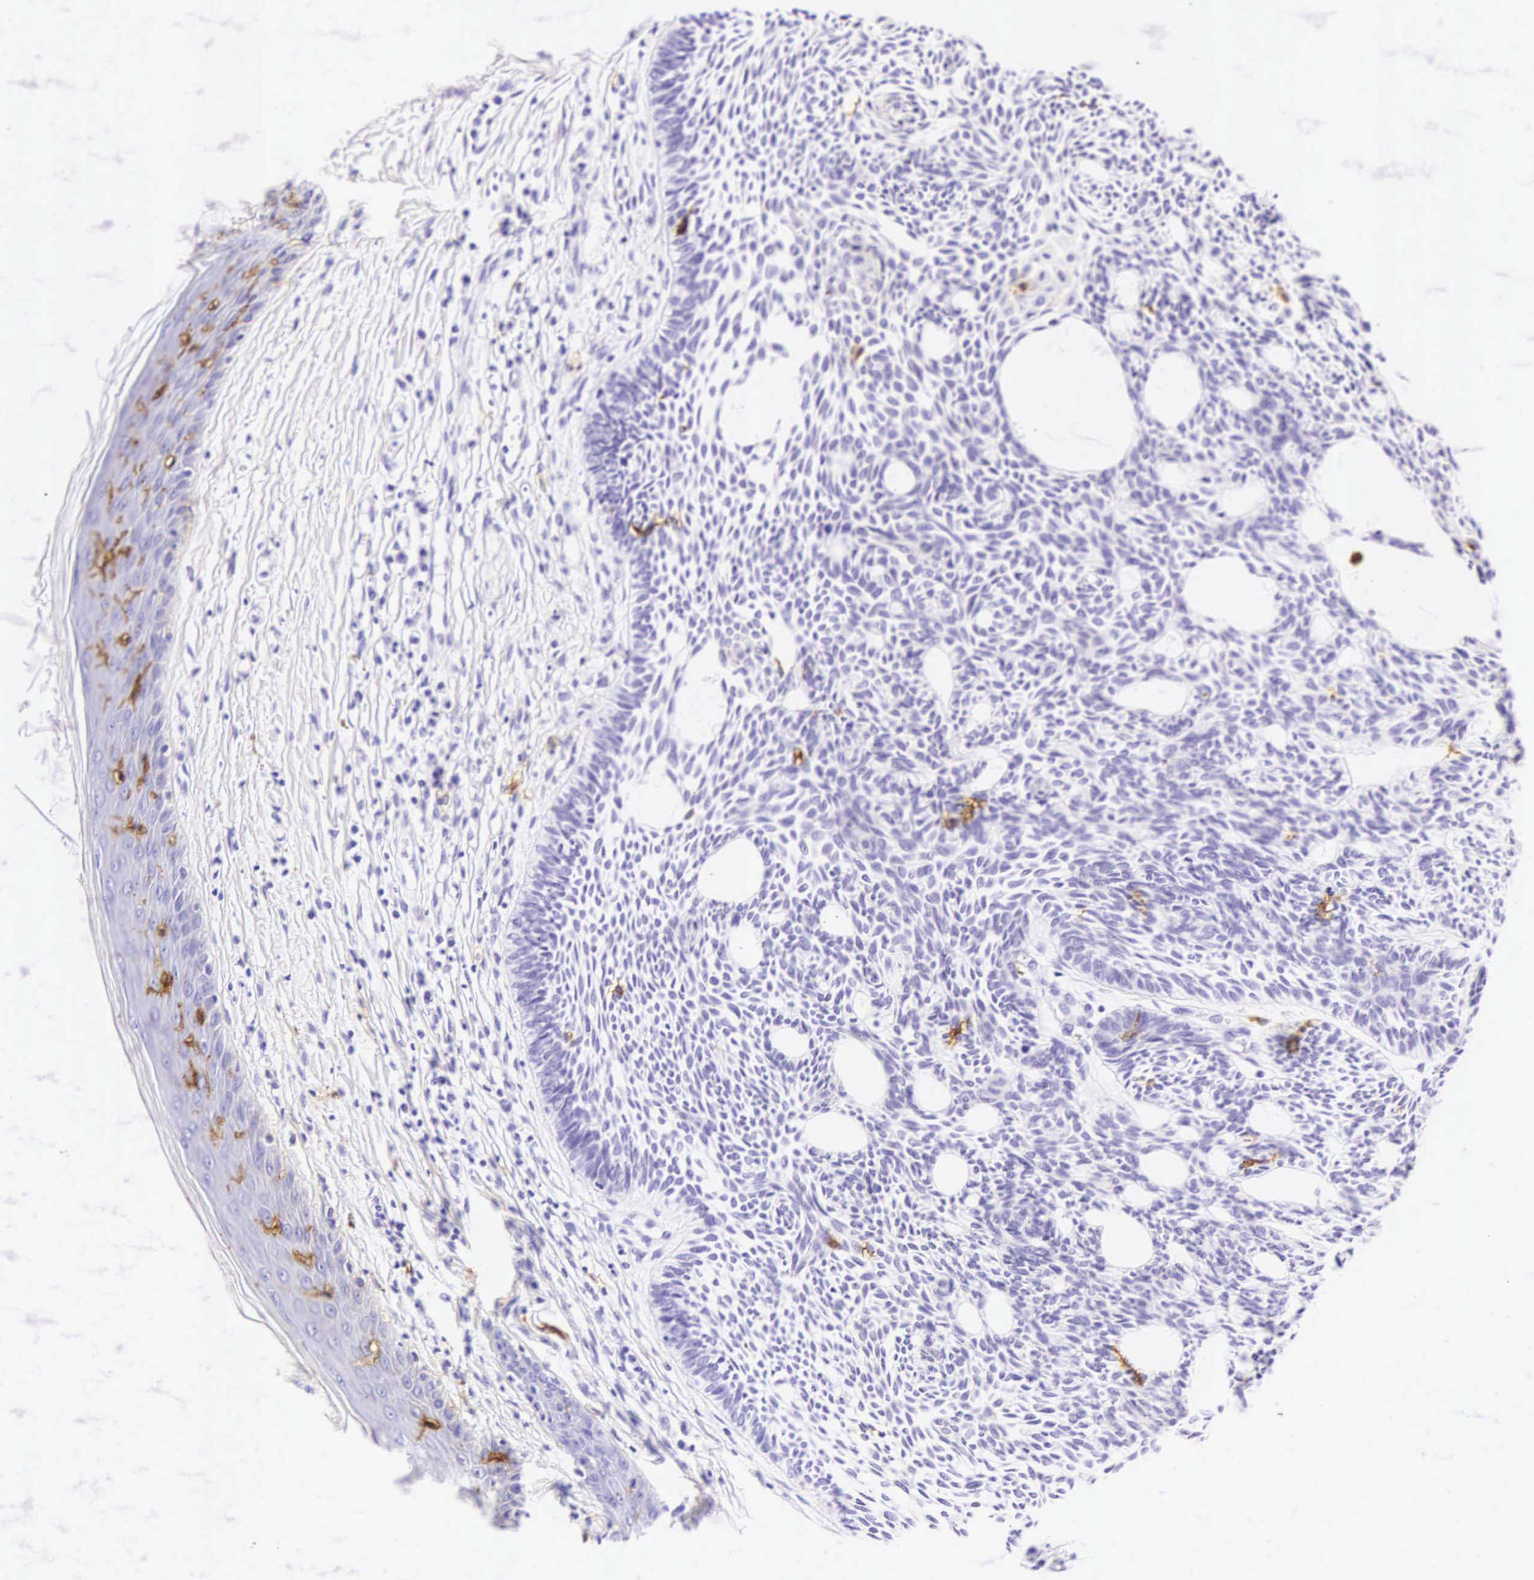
{"staining": {"intensity": "negative", "quantity": "none", "location": "none"}, "tissue": "skin cancer", "cell_type": "Tumor cells", "image_type": "cancer", "snomed": [{"axis": "morphology", "description": "Basal cell carcinoma"}, {"axis": "topography", "description": "Skin"}], "caption": "Immunohistochemical staining of human basal cell carcinoma (skin) demonstrates no significant positivity in tumor cells.", "gene": "CD1A", "patient": {"sex": "male", "age": 58}}